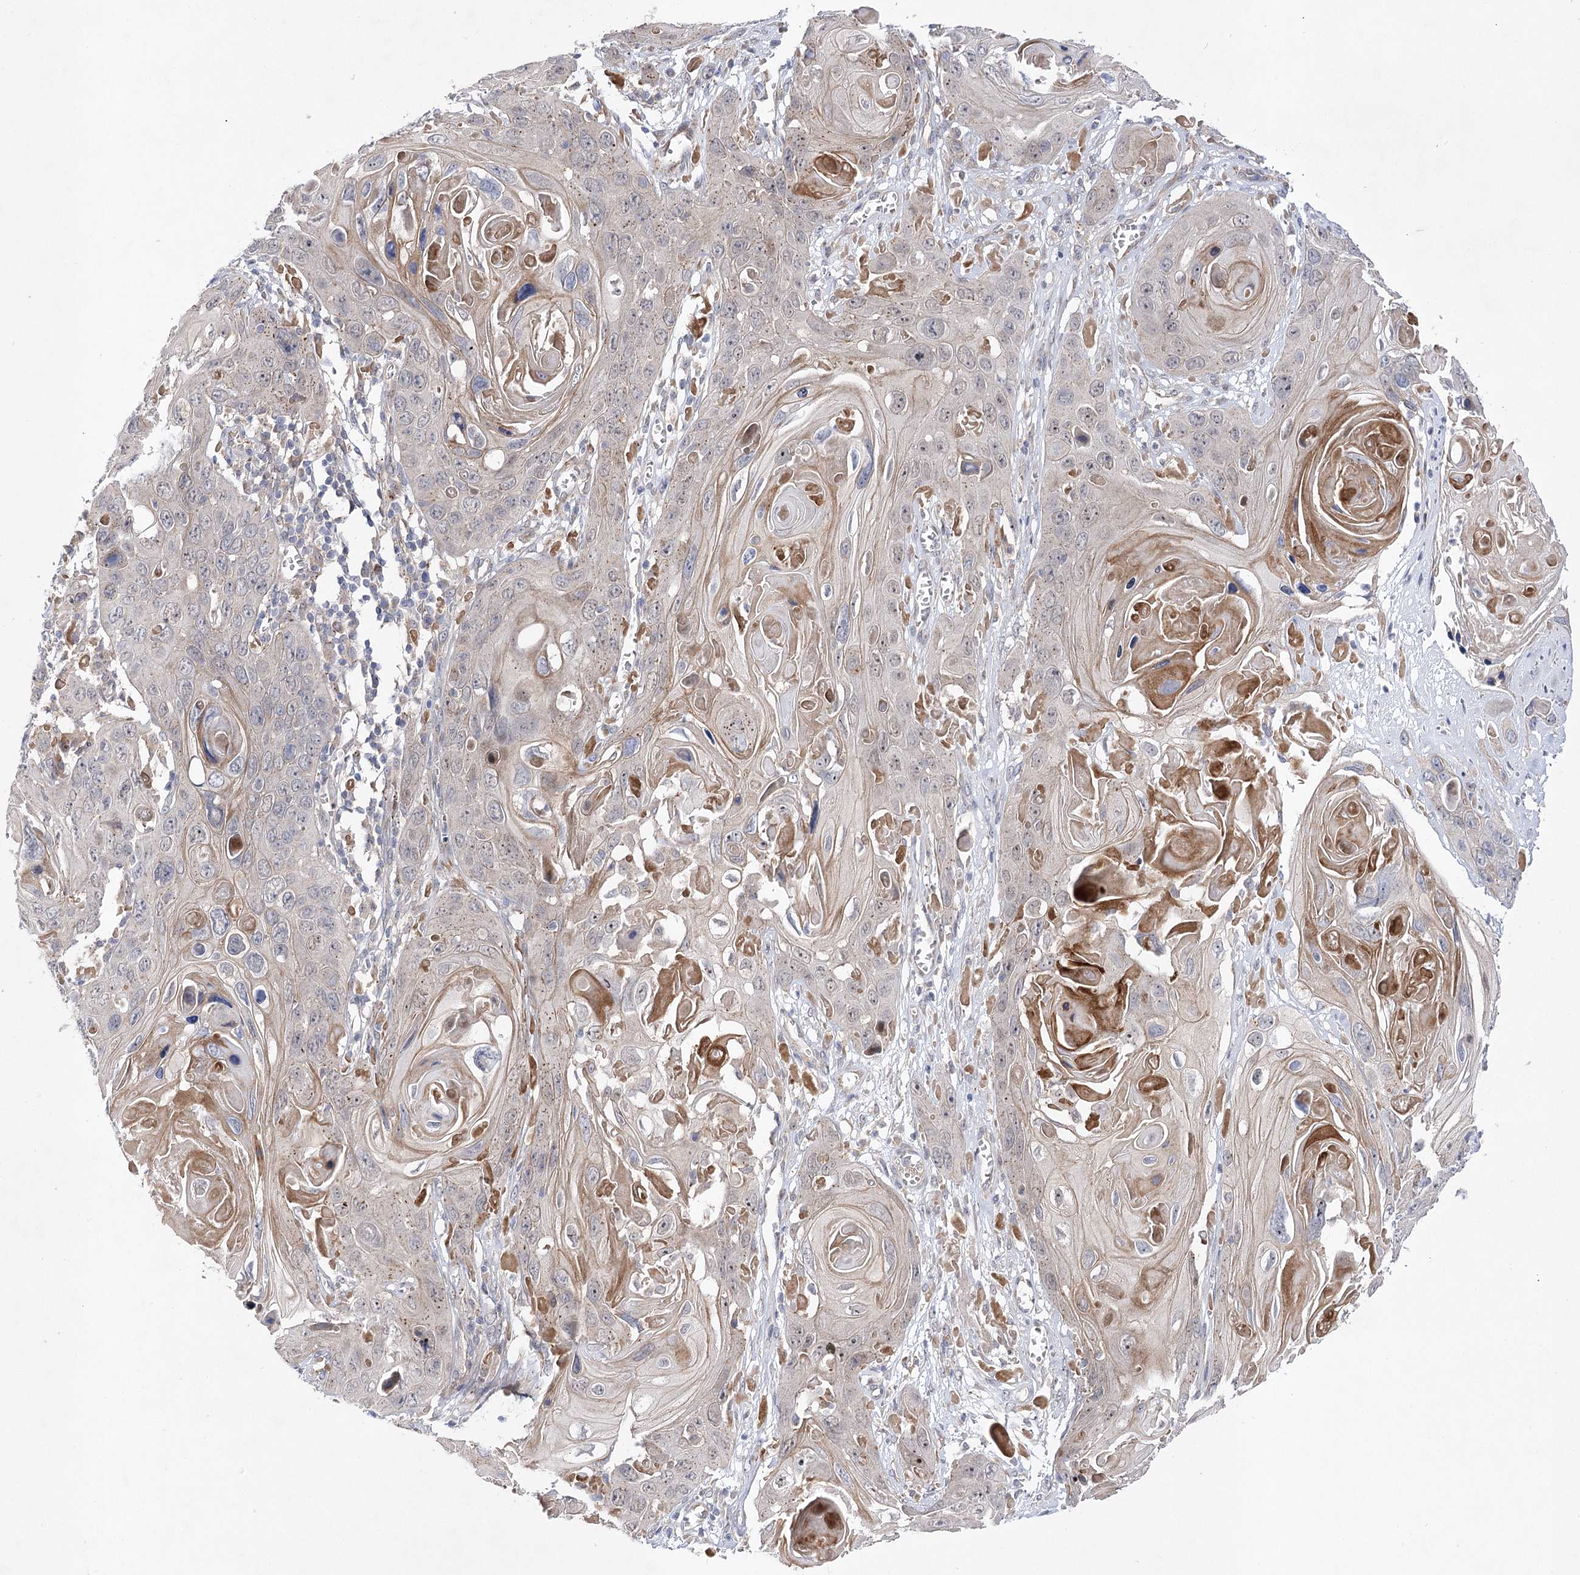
{"staining": {"intensity": "negative", "quantity": "none", "location": "none"}, "tissue": "skin cancer", "cell_type": "Tumor cells", "image_type": "cancer", "snomed": [{"axis": "morphology", "description": "Squamous cell carcinoma, NOS"}, {"axis": "topography", "description": "Skin"}], "caption": "This is an immunohistochemistry image of human skin cancer. There is no expression in tumor cells.", "gene": "ARHGAP32", "patient": {"sex": "male", "age": 55}}